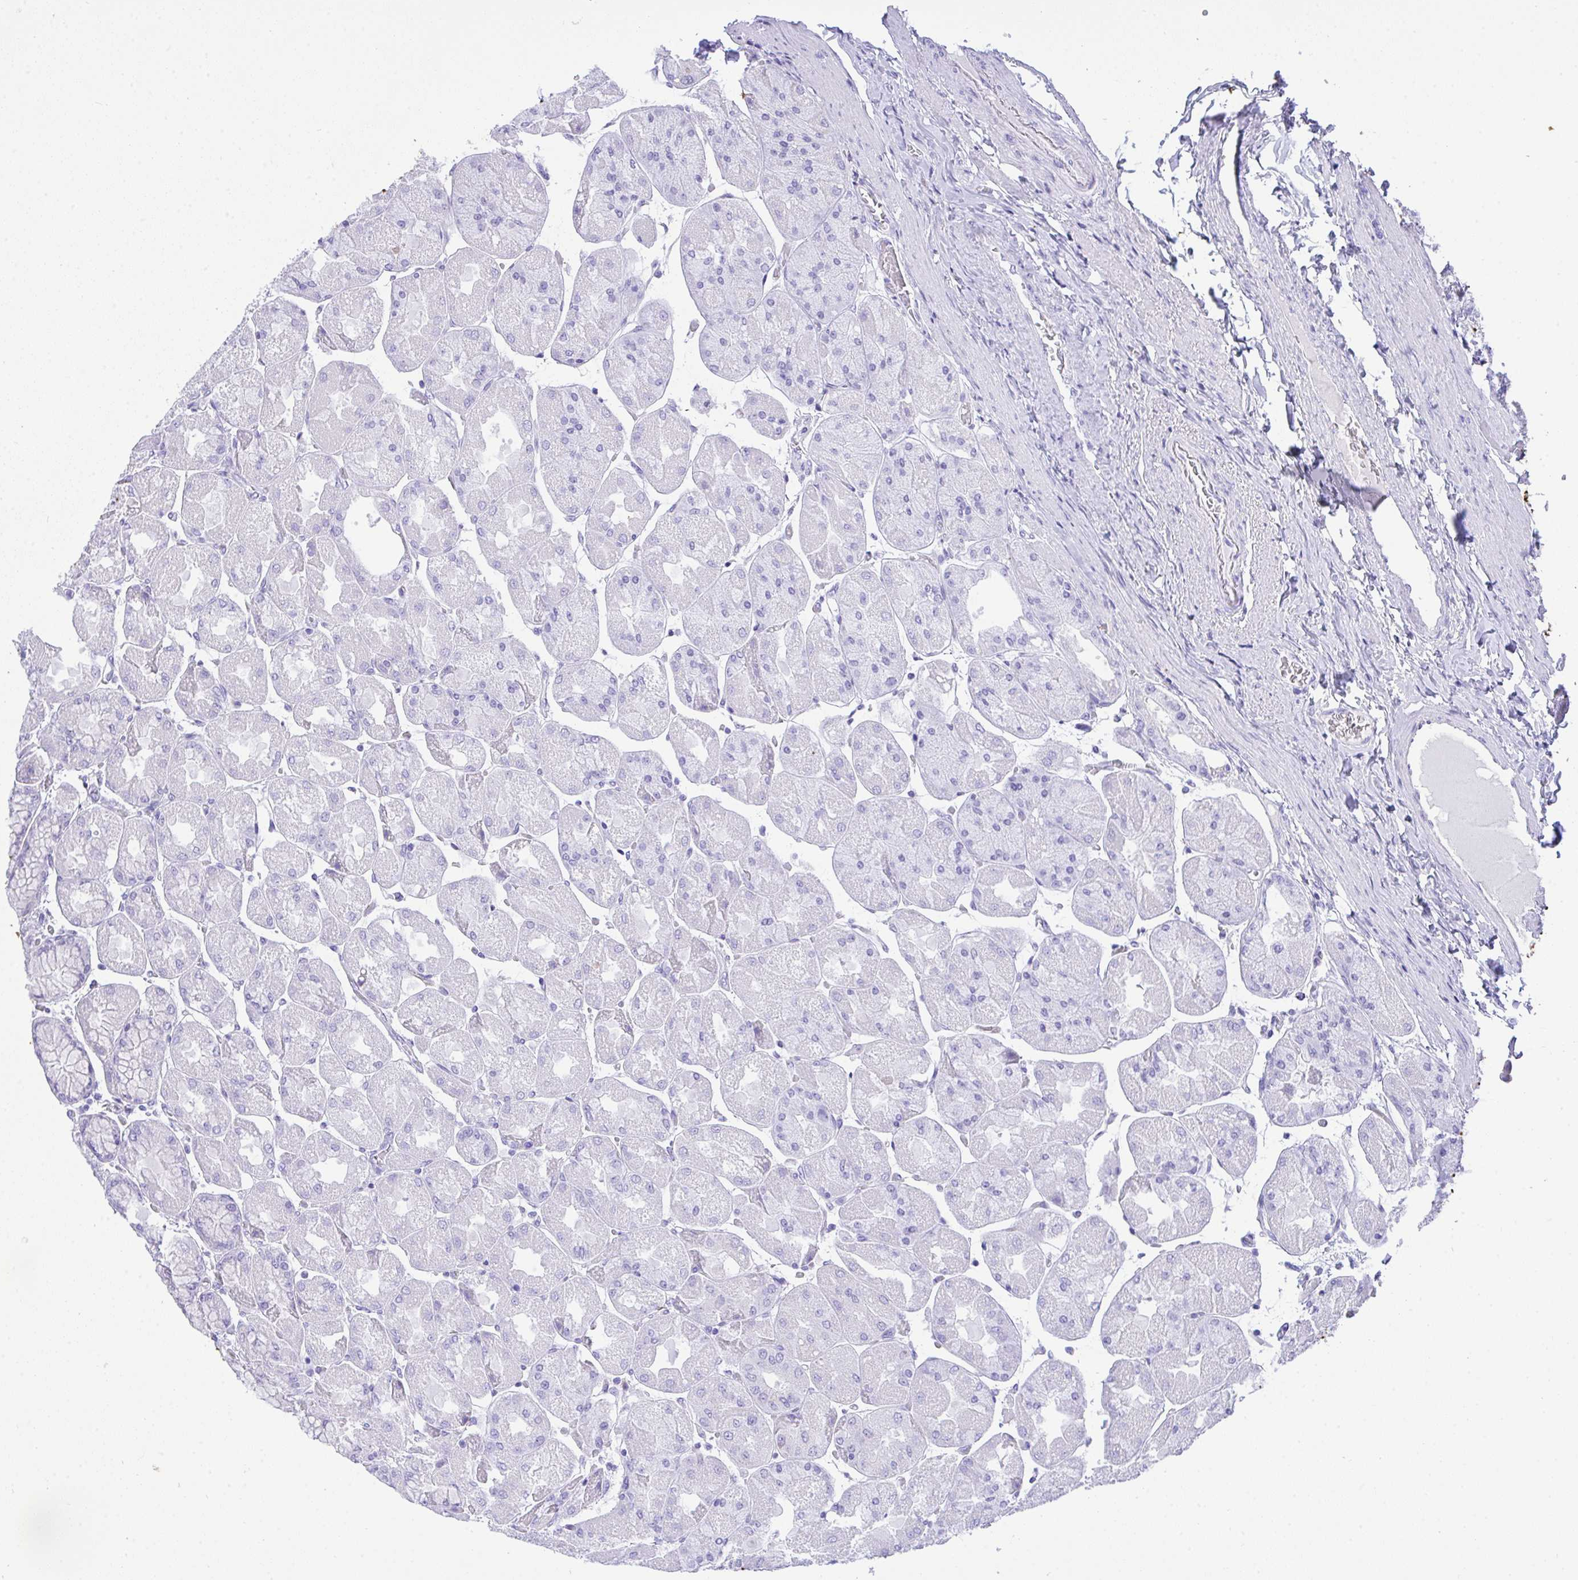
{"staining": {"intensity": "negative", "quantity": "none", "location": "none"}, "tissue": "stomach", "cell_type": "Glandular cells", "image_type": "normal", "snomed": [{"axis": "morphology", "description": "Normal tissue, NOS"}, {"axis": "topography", "description": "Stomach"}], "caption": "An immunohistochemistry (IHC) photomicrograph of unremarkable stomach is shown. There is no staining in glandular cells of stomach. Brightfield microscopy of immunohistochemistry (IHC) stained with DAB (3,3'-diaminobenzidine) (brown) and hematoxylin (blue), captured at high magnification.", "gene": "AKR1D1", "patient": {"sex": "female", "age": 61}}